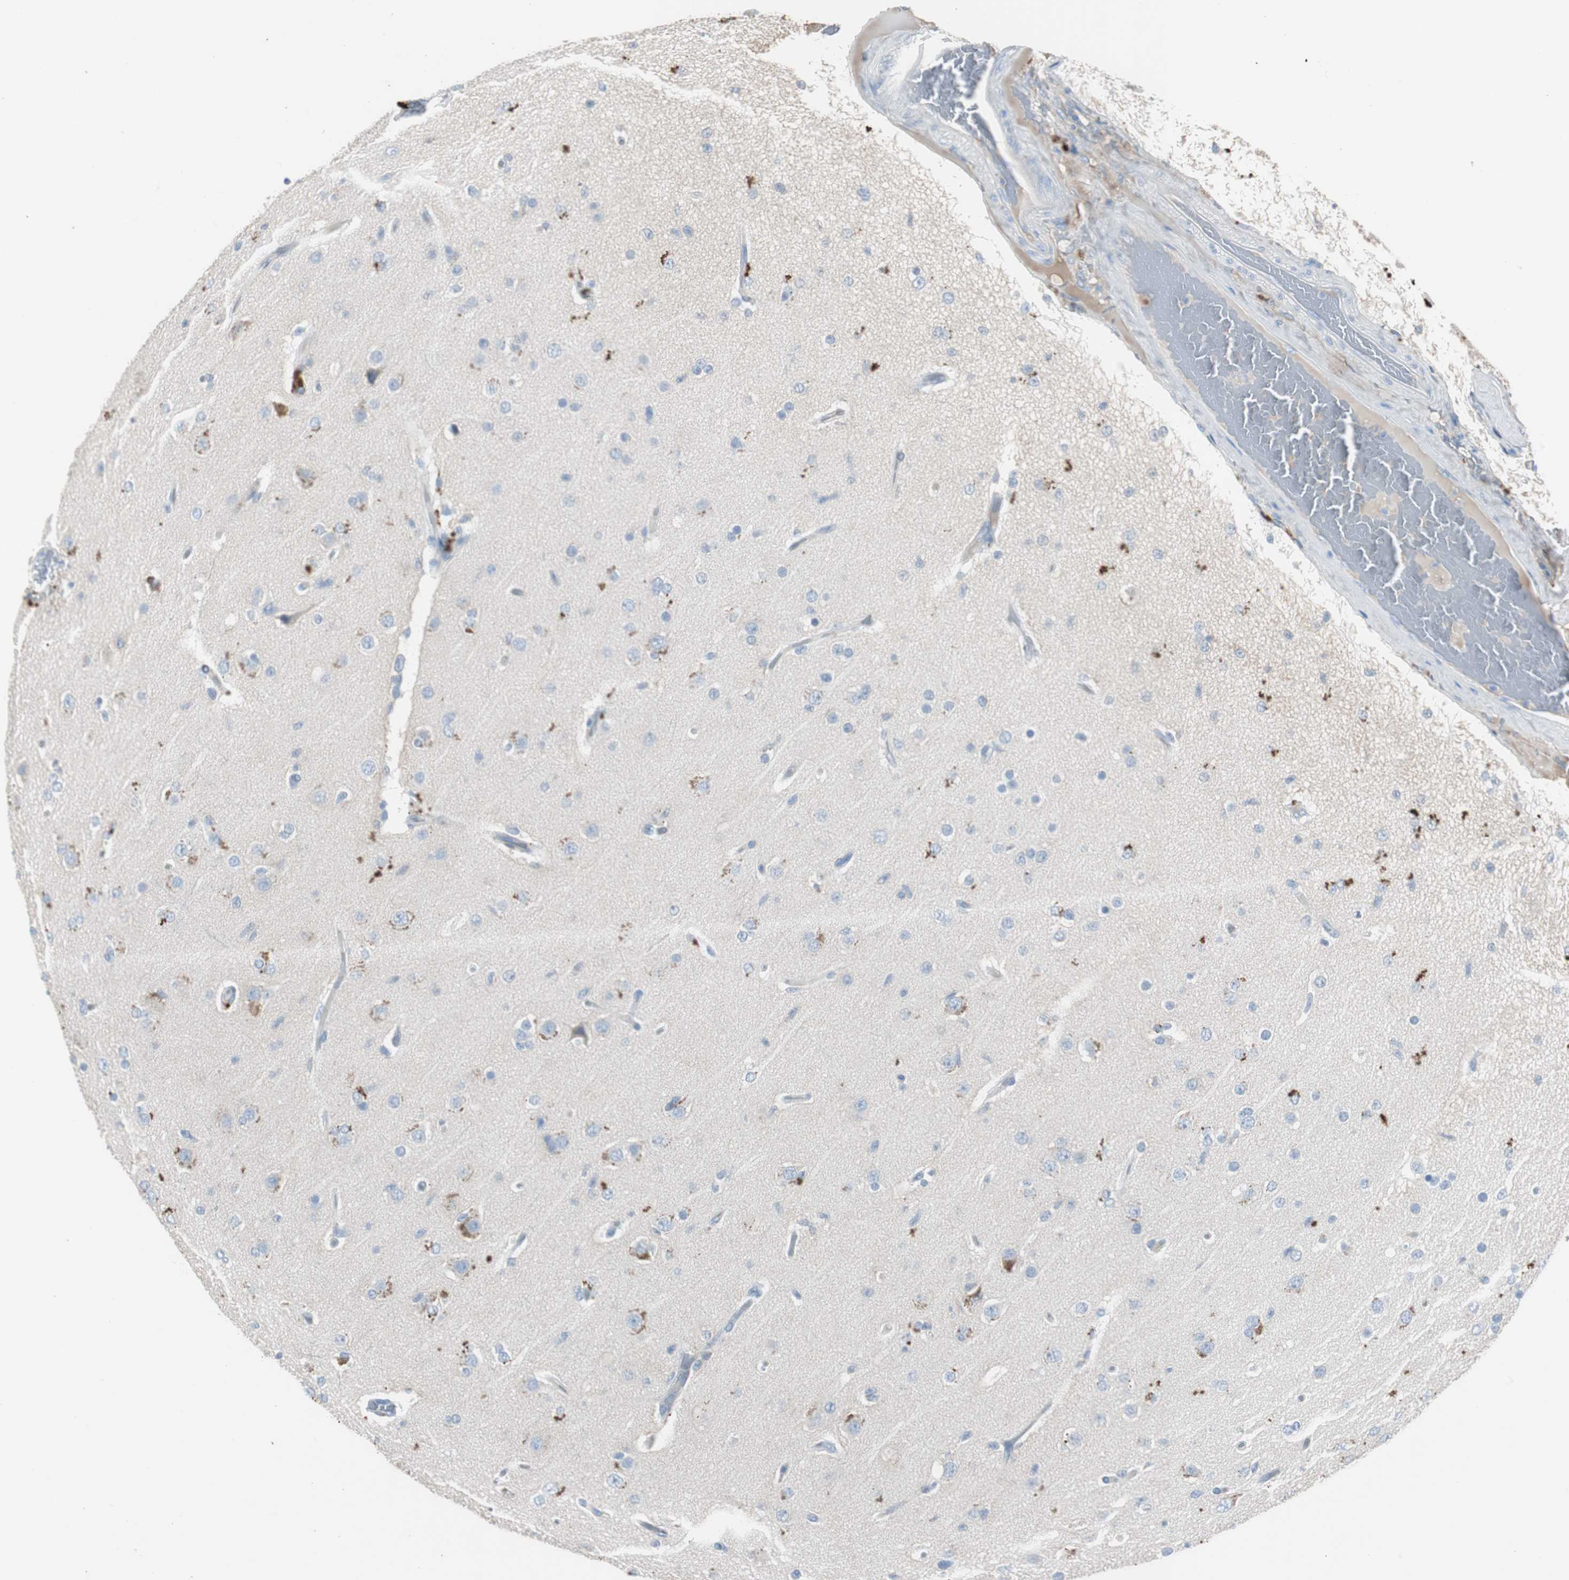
{"staining": {"intensity": "moderate", "quantity": "<25%", "location": "cytoplasmic/membranous"}, "tissue": "glioma", "cell_type": "Tumor cells", "image_type": "cancer", "snomed": [{"axis": "morphology", "description": "Glioma, malignant, High grade"}, {"axis": "topography", "description": "Brain"}], "caption": "Protein staining by IHC reveals moderate cytoplasmic/membranous staining in about <25% of tumor cells in glioma.", "gene": "SERPINF1", "patient": {"sex": "male", "age": 33}}